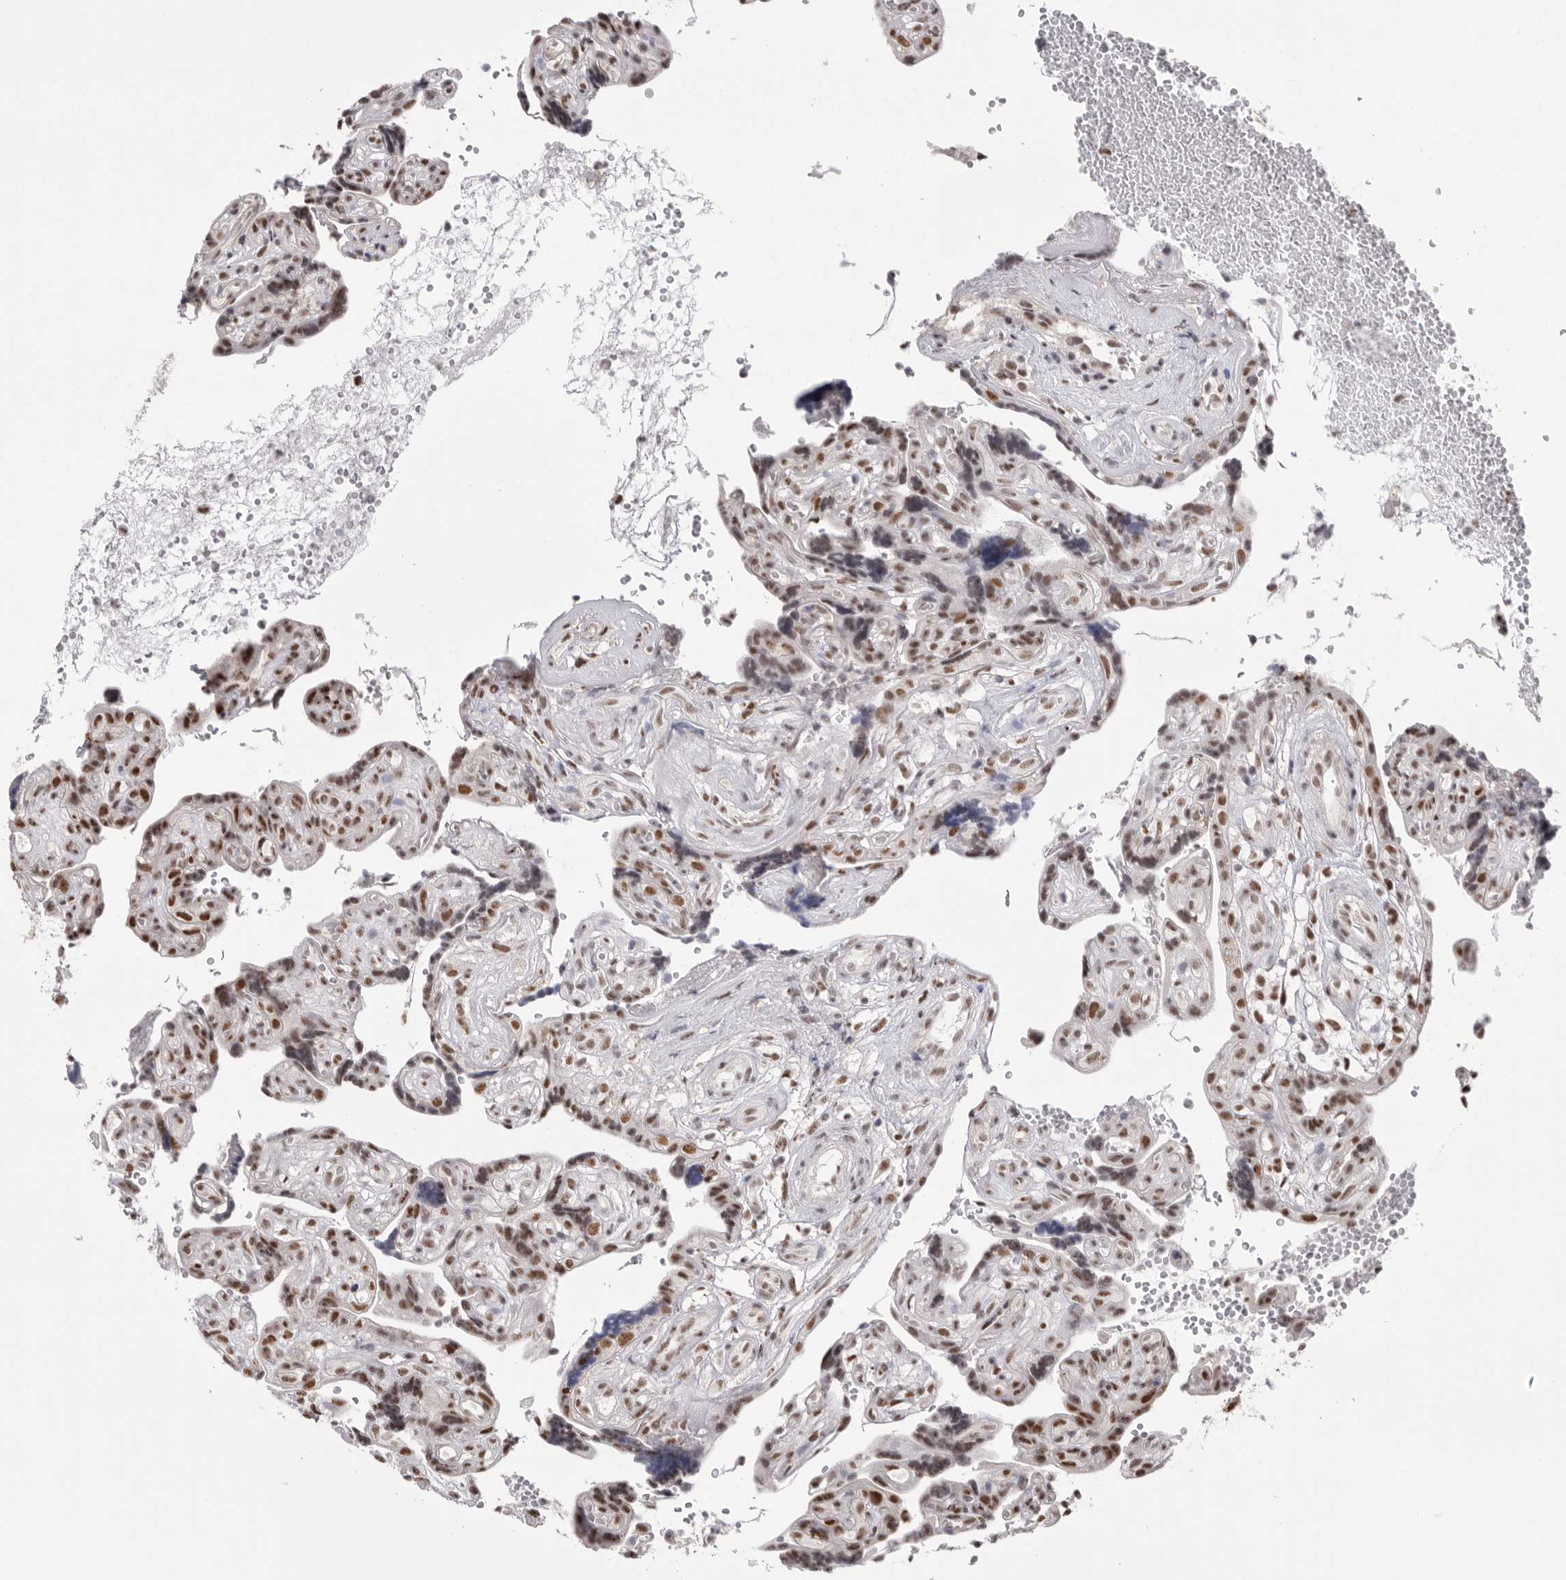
{"staining": {"intensity": "strong", "quantity": ">75%", "location": "nuclear"}, "tissue": "placenta", "cell_type": "Decidual cells", "image_type": "normal", "snomed": [{"axis": "morphology", "description": "Normal tissue, NOS"}, {"axis": "topography", "description": "Placenta"}], "caption": "Immunohistochemical staining of unremarkable placenta shows >75% levels of strong nuclear protein positivity in about >75% of decidual cells.", "gene": "BCLAF3", "patient": {"sex": "female", "age": 30}}